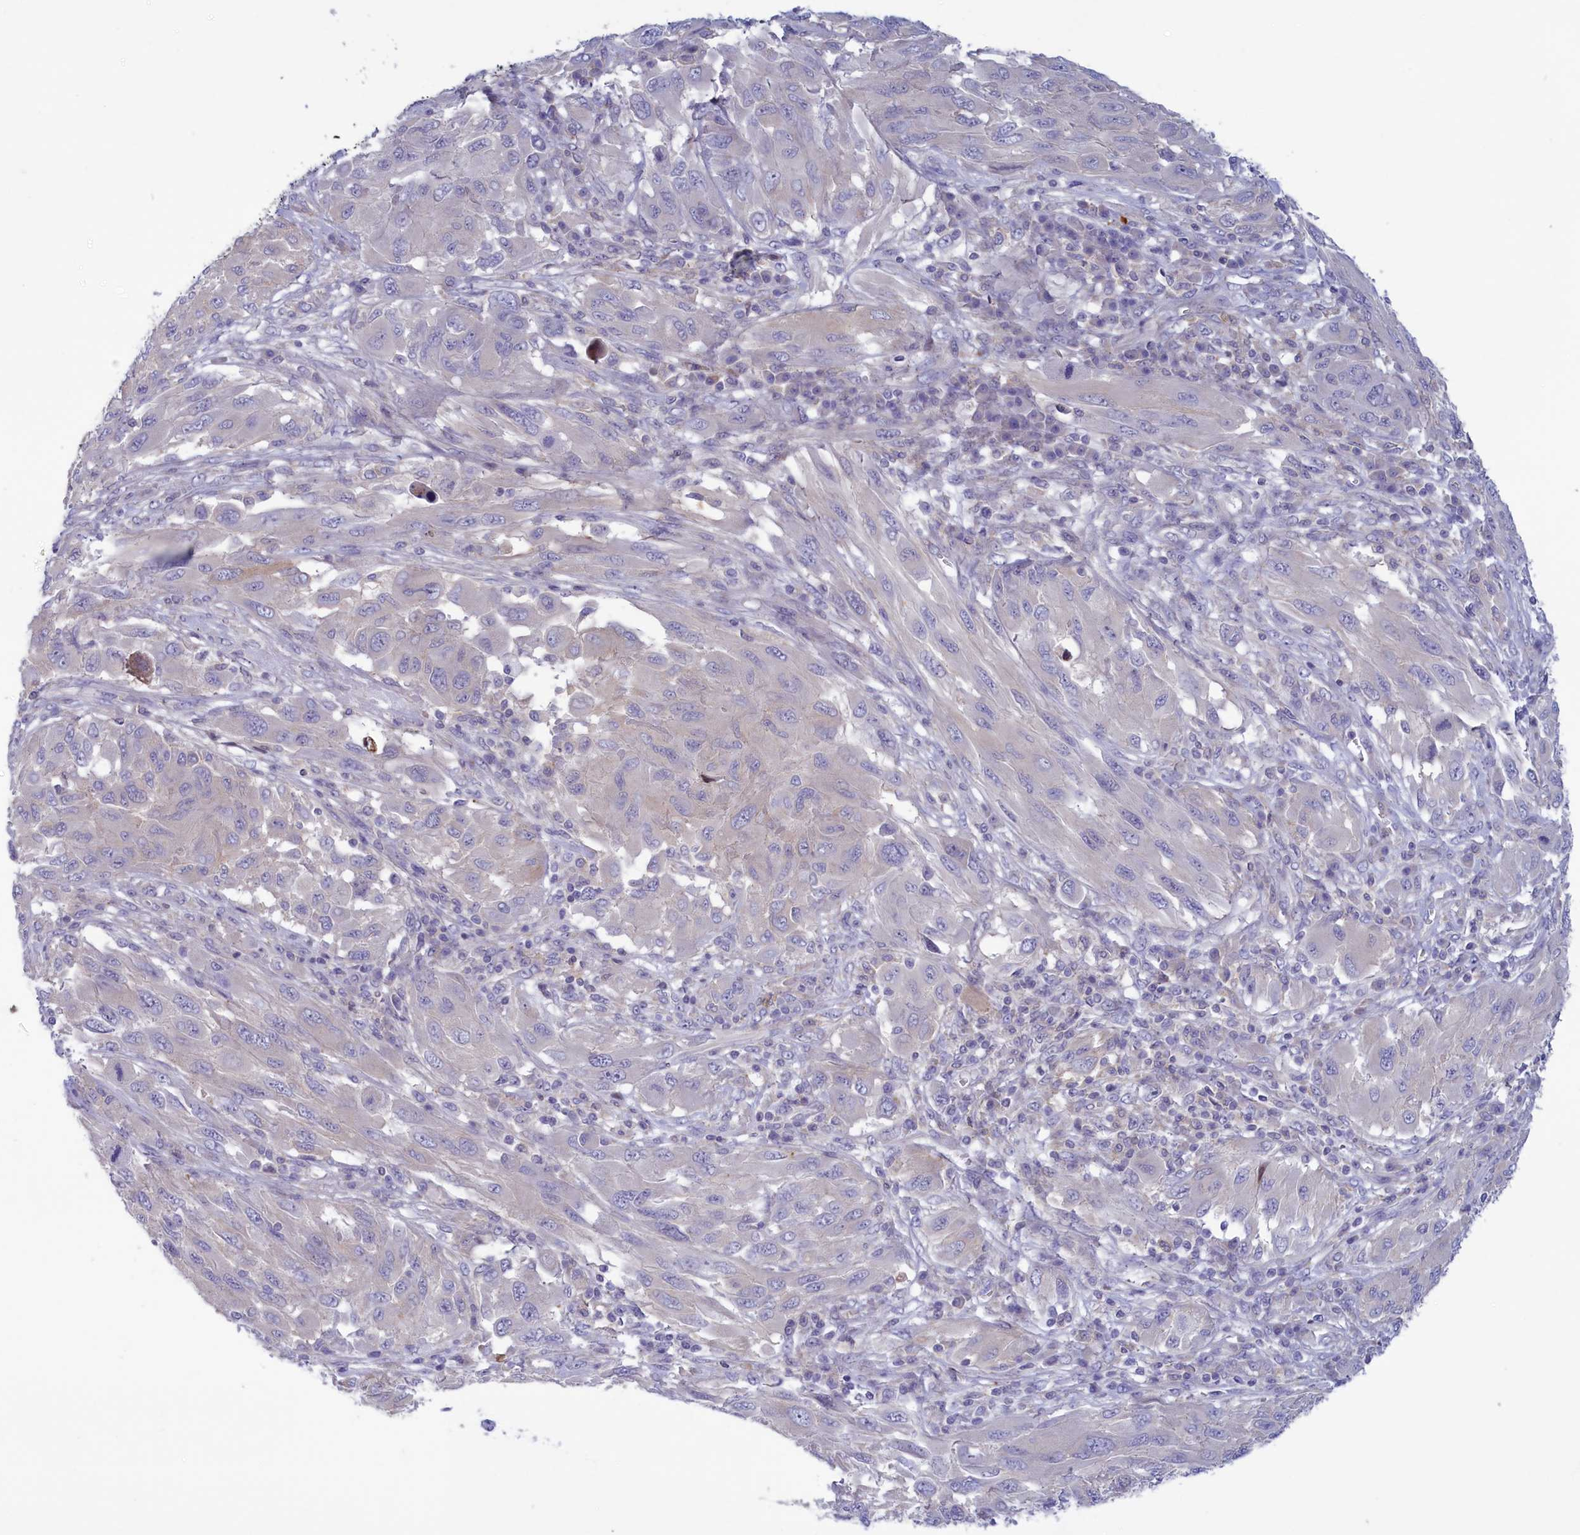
{"staining": {"intensity": "negative", "quantity": "none", "location": "none"}, "tissue": "melanoma", "cell_type": "Tumor cells", "image_type": "cancer", "snomed": [{"axis": "morphology", "description": "Malignant melanoma, NOS"}, {"axis": "topography", "description": "Skin"}], "caption": "The histopathology image exhibits no significant expression in tumor cells of melanoma.", "gene": "CORO2A", "patient": {"sex": "female", "age": 91}}